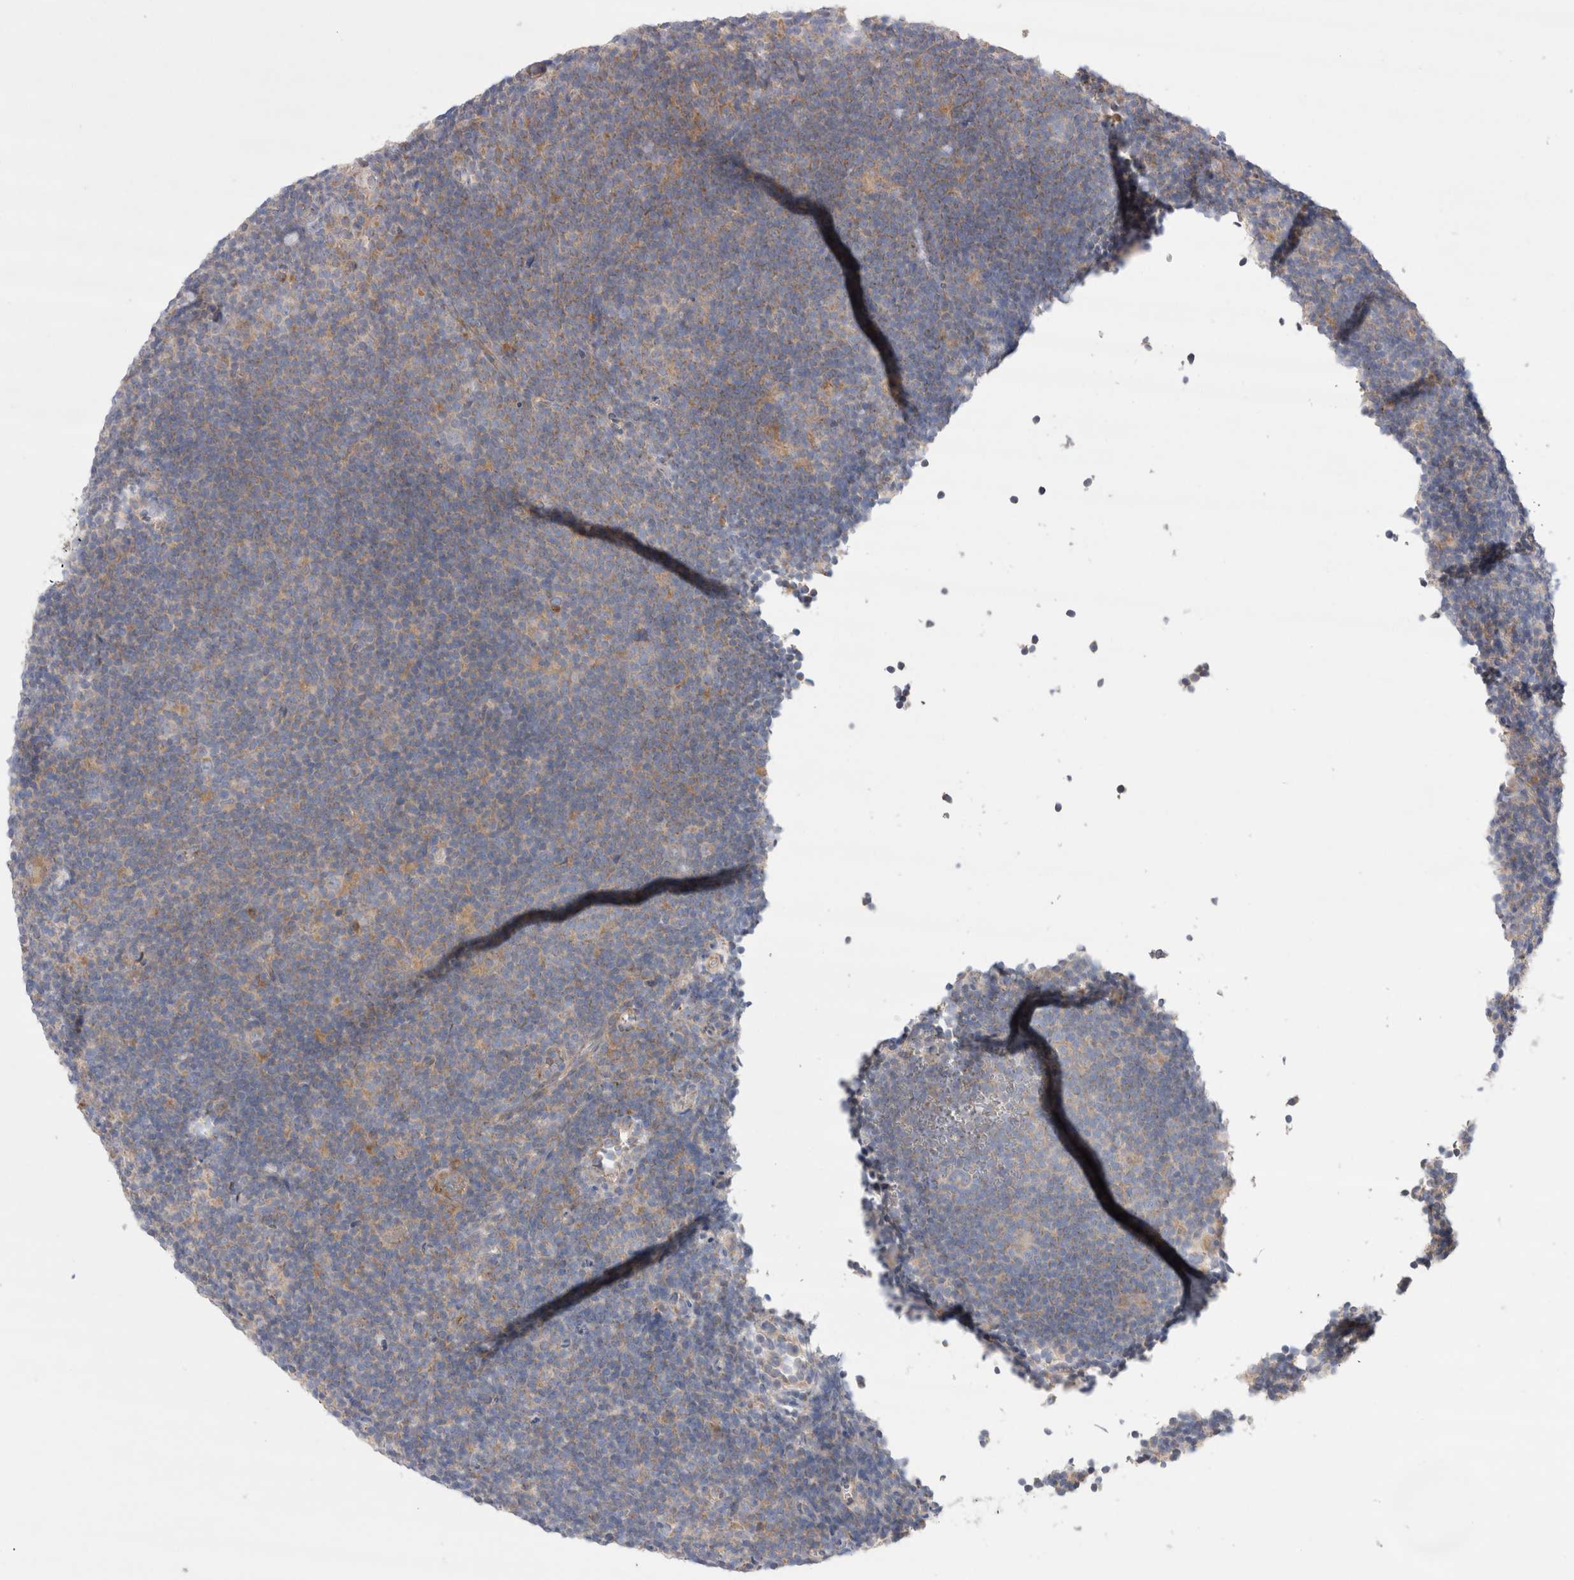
{"staining": {"intensity": "weak", "quantity": "<25%", "location": "cytoplasmic/membranous"}, "tissue": "lymphoma", "cell_type": "Tumor cells", "image_type": "cancer", "snomed": [{"axis": "morphology", "description": "Hodgkin's disease, NOS"}, {"axis": "topography", "description": "Lymph node"}], "caption": "There is no significant staining in tumor cells of Hodgkin's disease. (Brightfield microscopy of DAB (3,3'-diaminobenzidine) IHC at high magnification).", "gene": "TBC1D16", "patient": {"sex": "female", "age": 57}}